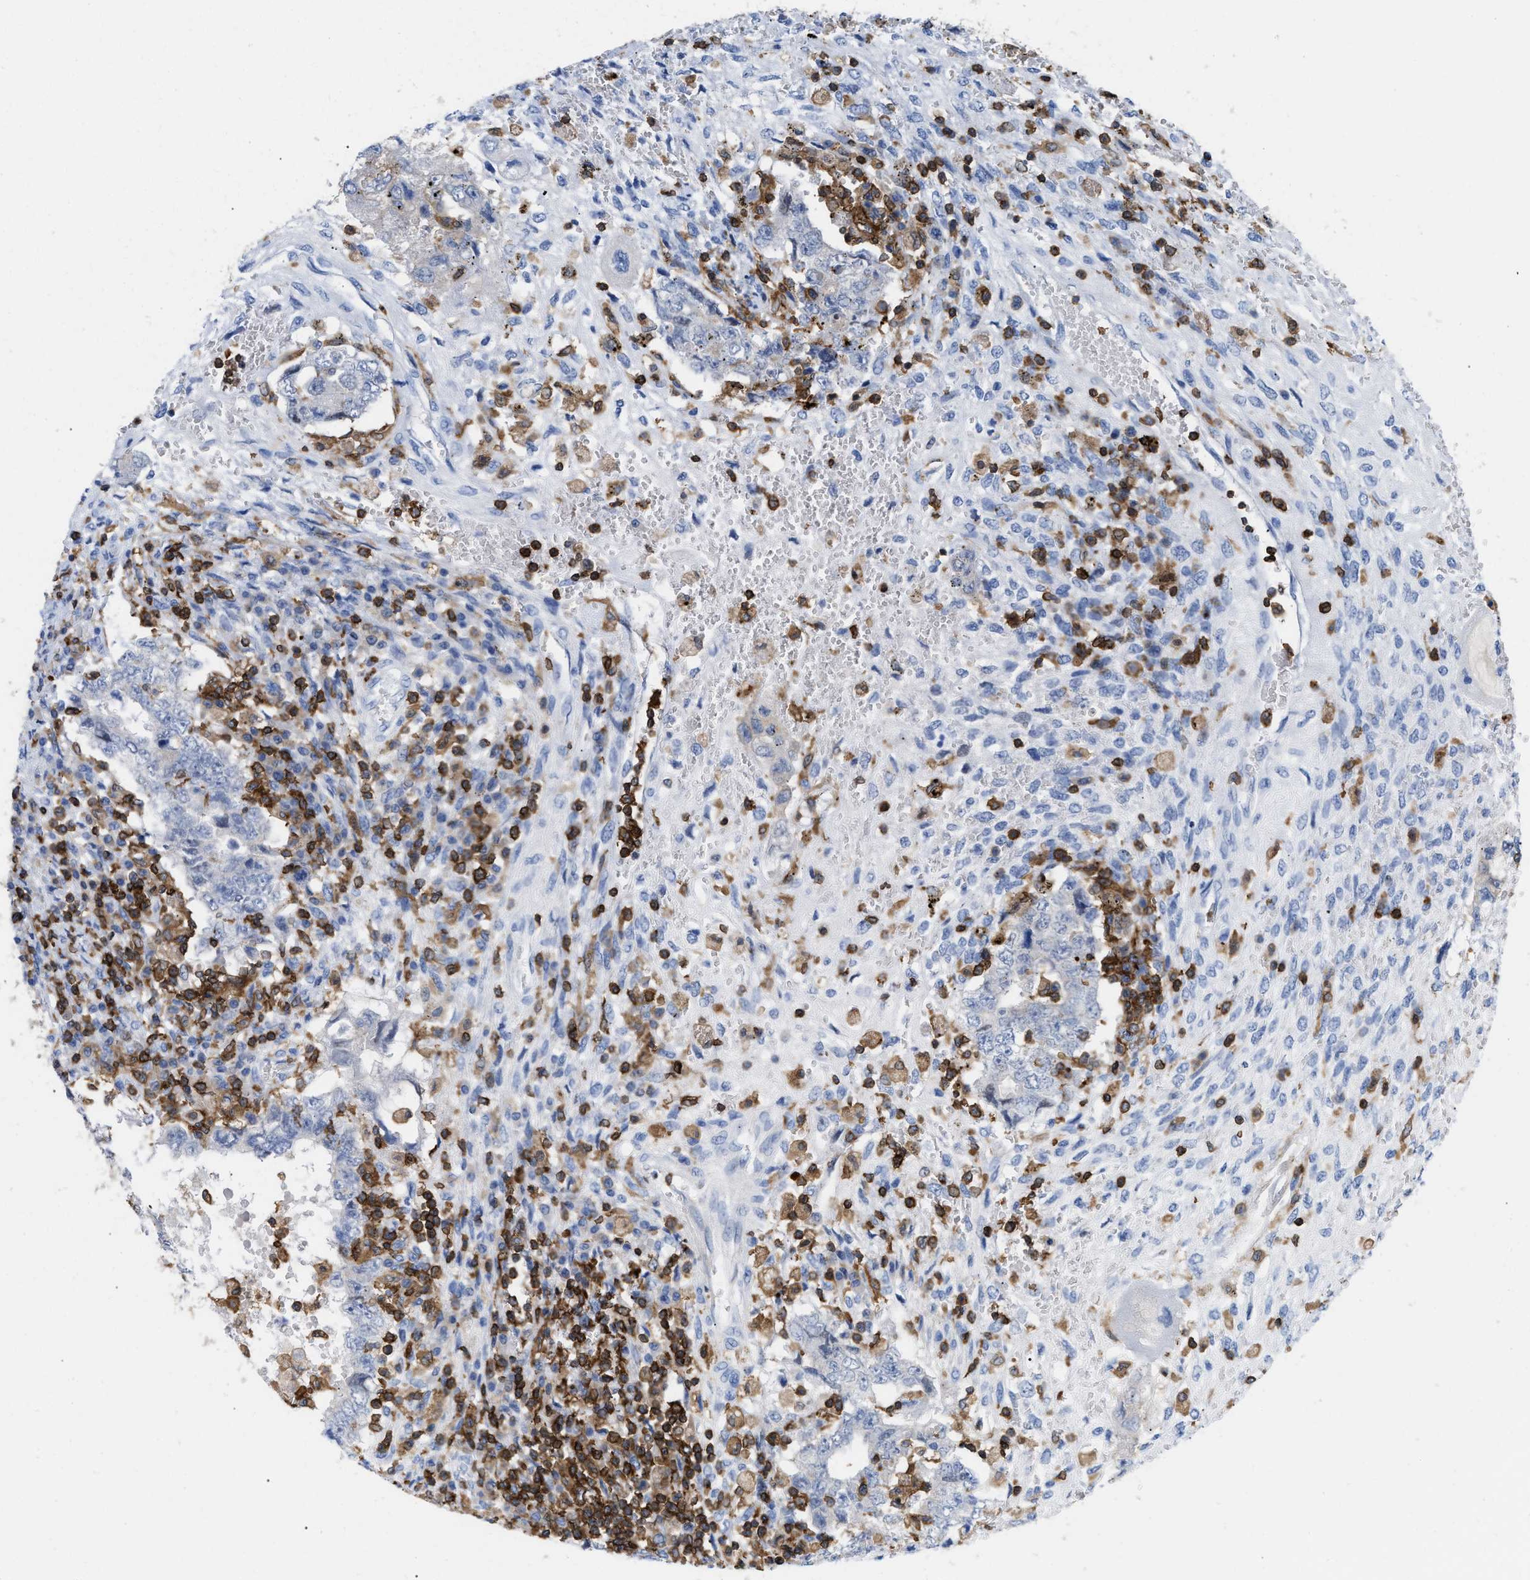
{"staining": {"intensity": "negative", "quantity": "none", "location": "none"}, "tissue": "testis cancer", "cell_type": "Tumor cells", "image_type": "cancer", "snomed": [{"axis": "morphology", "description": "Carcinoma, Embryonal, NOS"}, {"axis": "topography", "description": "Testis"}], "caption": "A photomicrograph of human testis cancer (embryonal carcinoma) is negative for staining in tumor cells. (DAB (3,3'-diaminobenzidine) immunohistochemistry (IHC), high magnification).", "gene": "LCP1", "patient": {"sex": "male", "age": 26}}